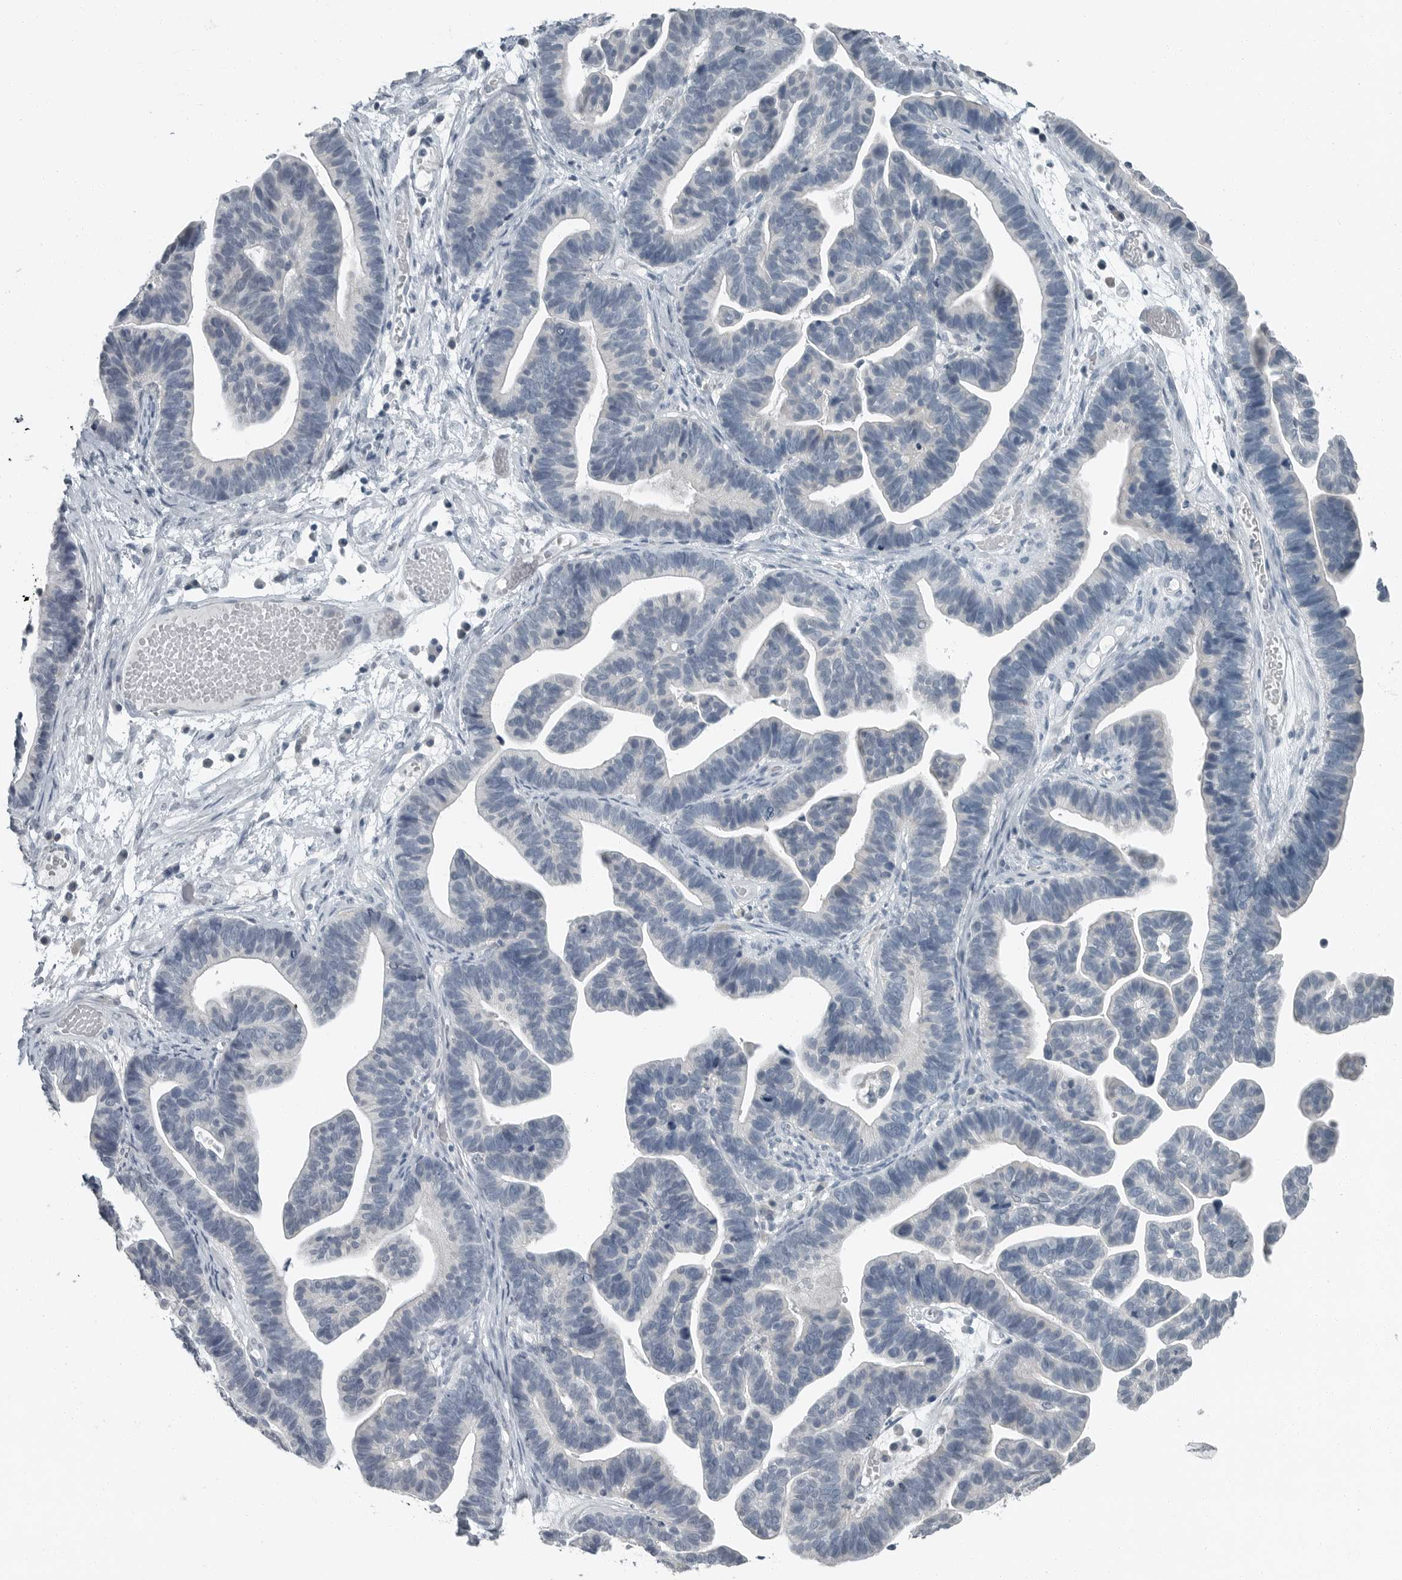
{"staining": {"intensity": "negative", "quantity": "none", "location": "none"}, "tissue": "ovarian cancer", "cell_type": "Tumor cells", "image_type": "cancer", "snomed": [{"axis": "morphology", "description": "Cystadenocarcinoma, serous, NOS"}, {"axis": "topography", "description": "Ovary"}], "caption": "Histopathology image shows no significant protein expression in tumor cells of ovarian serous cystadenocarcinoma.", "gene": "KYAT1", "patient": {"sex": "female", "age": 56}}